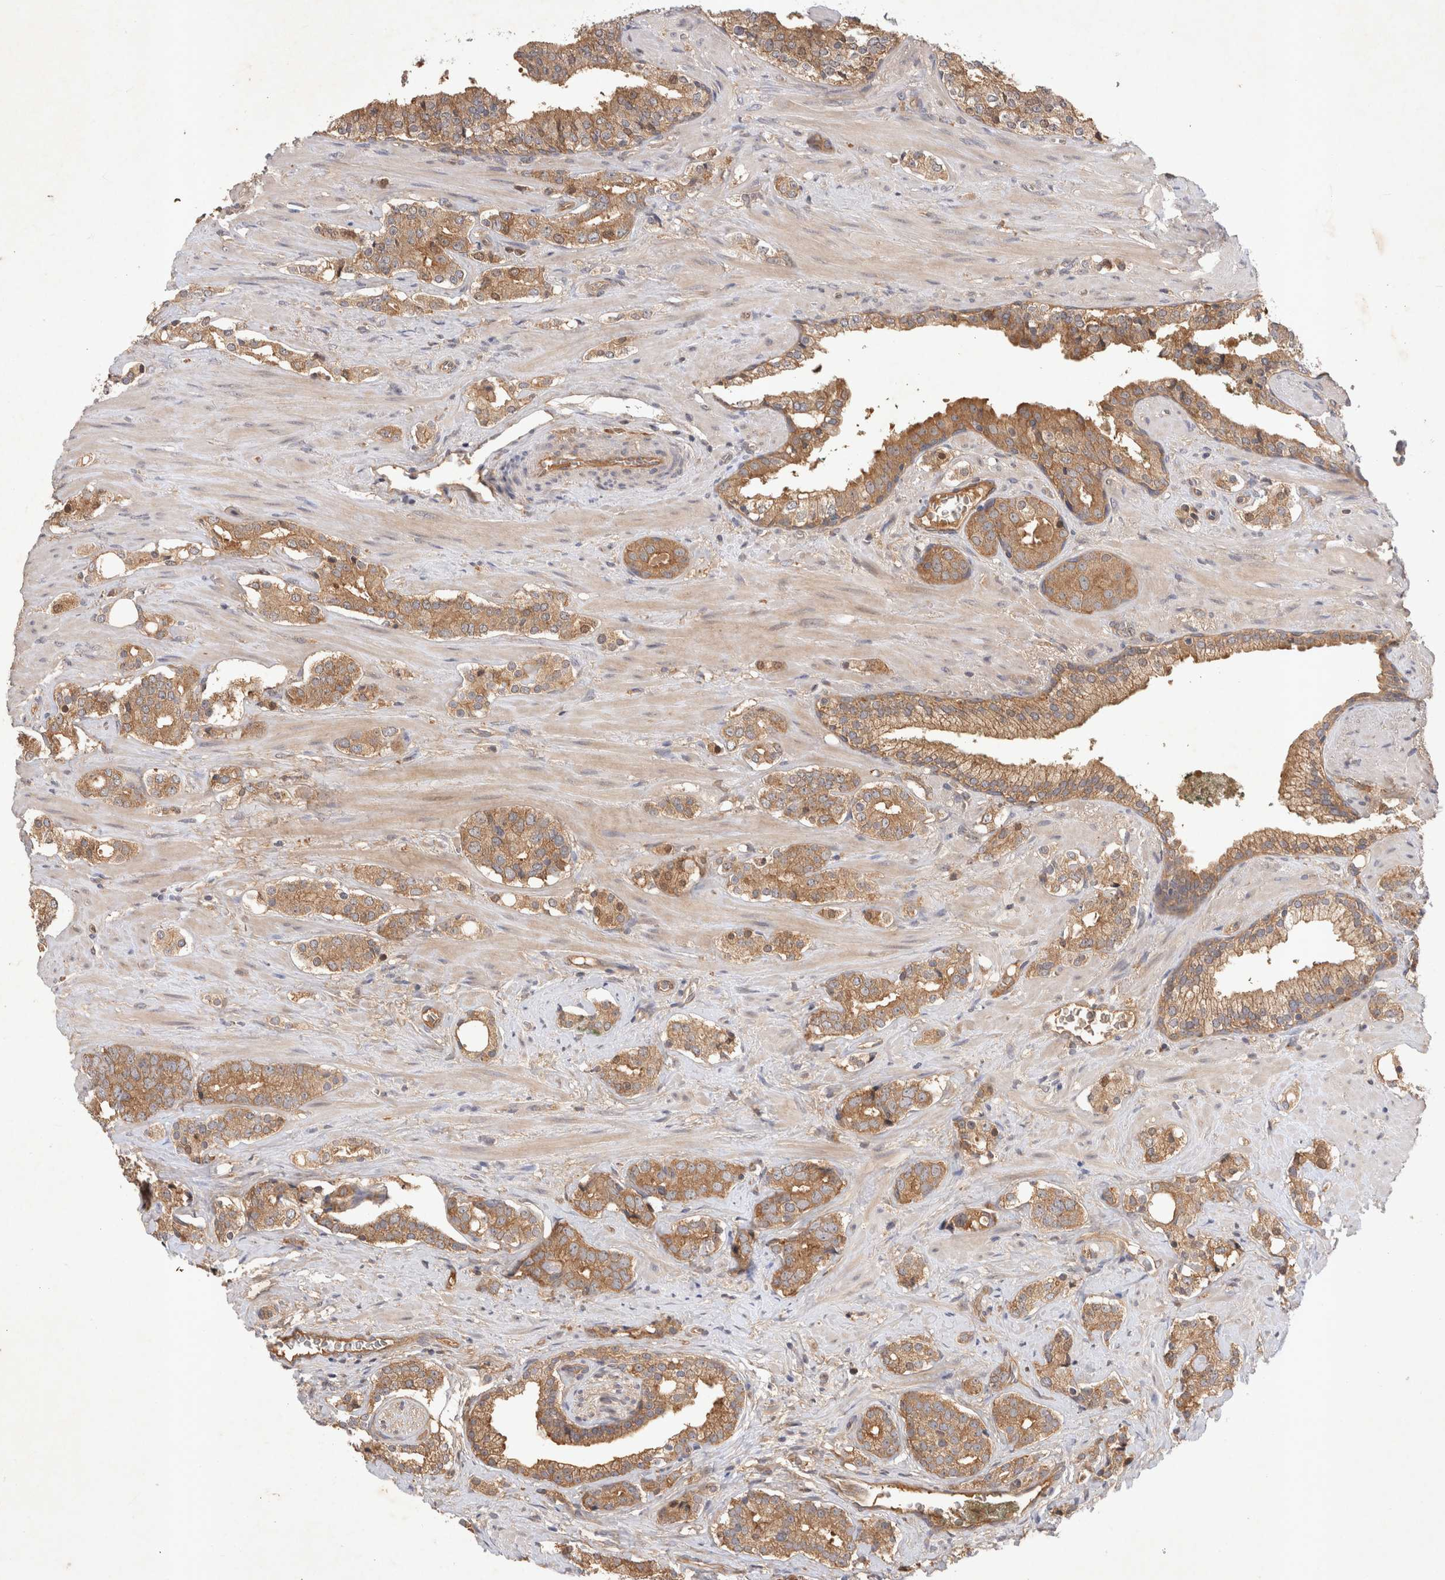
{"staining": {"intensity": "moderate", "quantity": ">75%", "location": "cytoplasmic/membranous"}, "tissue": "prostate cancer", "cell_type": "Tumor cells", "image_type": "cancer", "snomed": [{"axis": "morphology", "description": "Adenocarcinoma, High grade"}, {"axis": "topography", "description": "Prostate"}], "caption": "Adenocarcinoma (high-grade) (prostate) stained with a brown dye demonstrates moderate cytoplasmic/membranous positive staining in approximately >75% of tumor cells.", "gene": "YES1", "patient": {"sex": "male", "age": 71}}